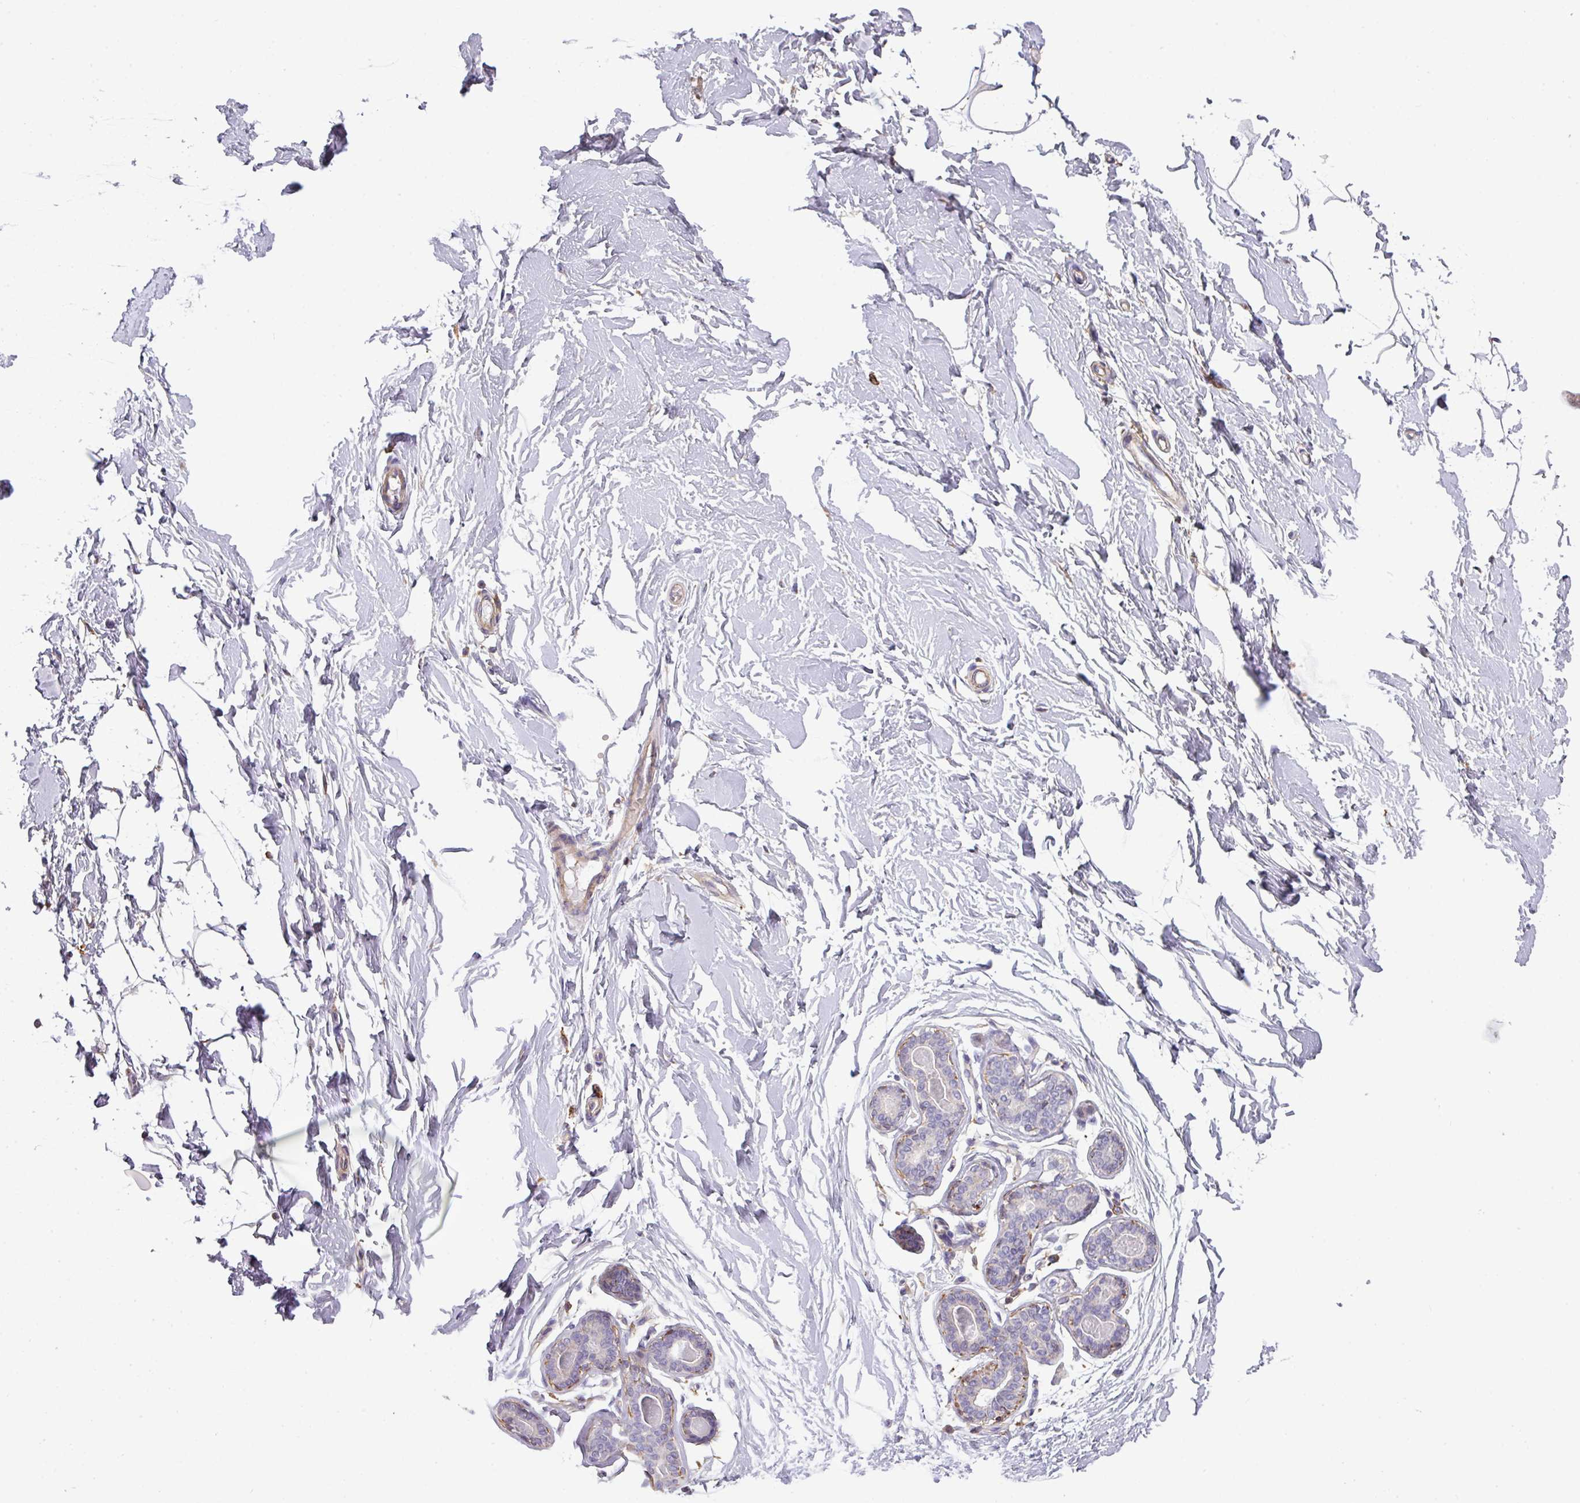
{"staining": {"intensity": "negative", "quantity": "none", "location": "none"}, "tissue": "breast", "cell_type": "Adipocytes", "image_type": "normal", "snomed": [{"axis": "morphology", "description": "Normal tissue, NOS"}, {"axis": "topography", "description": "Breast"}], "caption": "Image shows no significant protein staining in adipocytes of benign breast.", "gene": "LRRC41", "patient": {"sex": "female", "age": 23}}